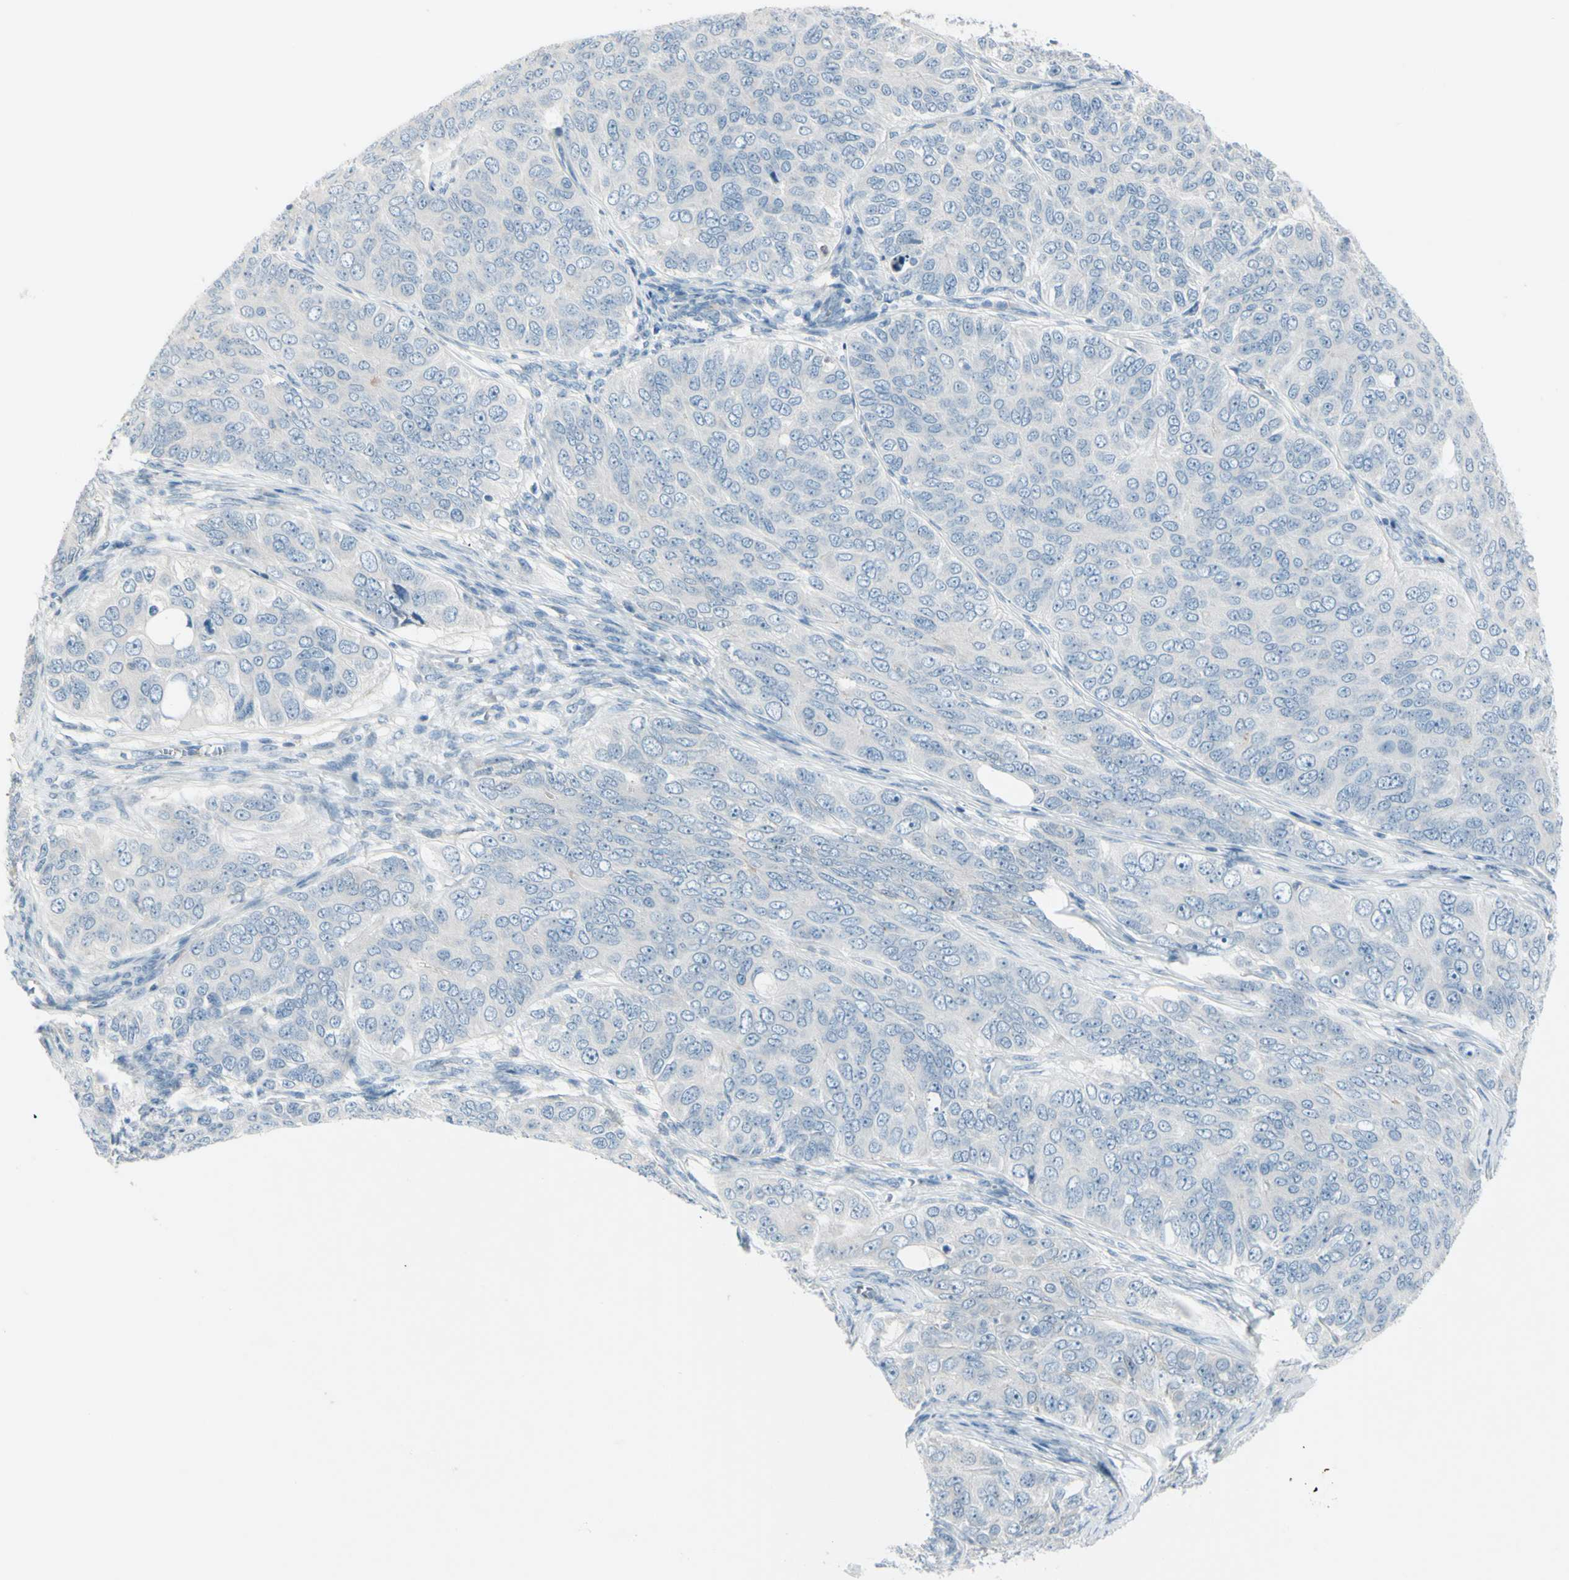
{"staining": {"intensity": "negative", "quantity": "none", "location": "none"}, "tissue": "ovarian cancer", "cell_type": "Tumor cells", "image_type": "cancer", "snomed": [{"axis": "morphology", "description": "Carcinoma, endometroid"}, {"axis": "topography", "description": "Ovary"}], "caption": "A histopathology image of human ovarian endometroid carcinoma is negative for staining in tumor cells.", "gene": "GPR34", "patient": {"sex": "female", "age": 51}}